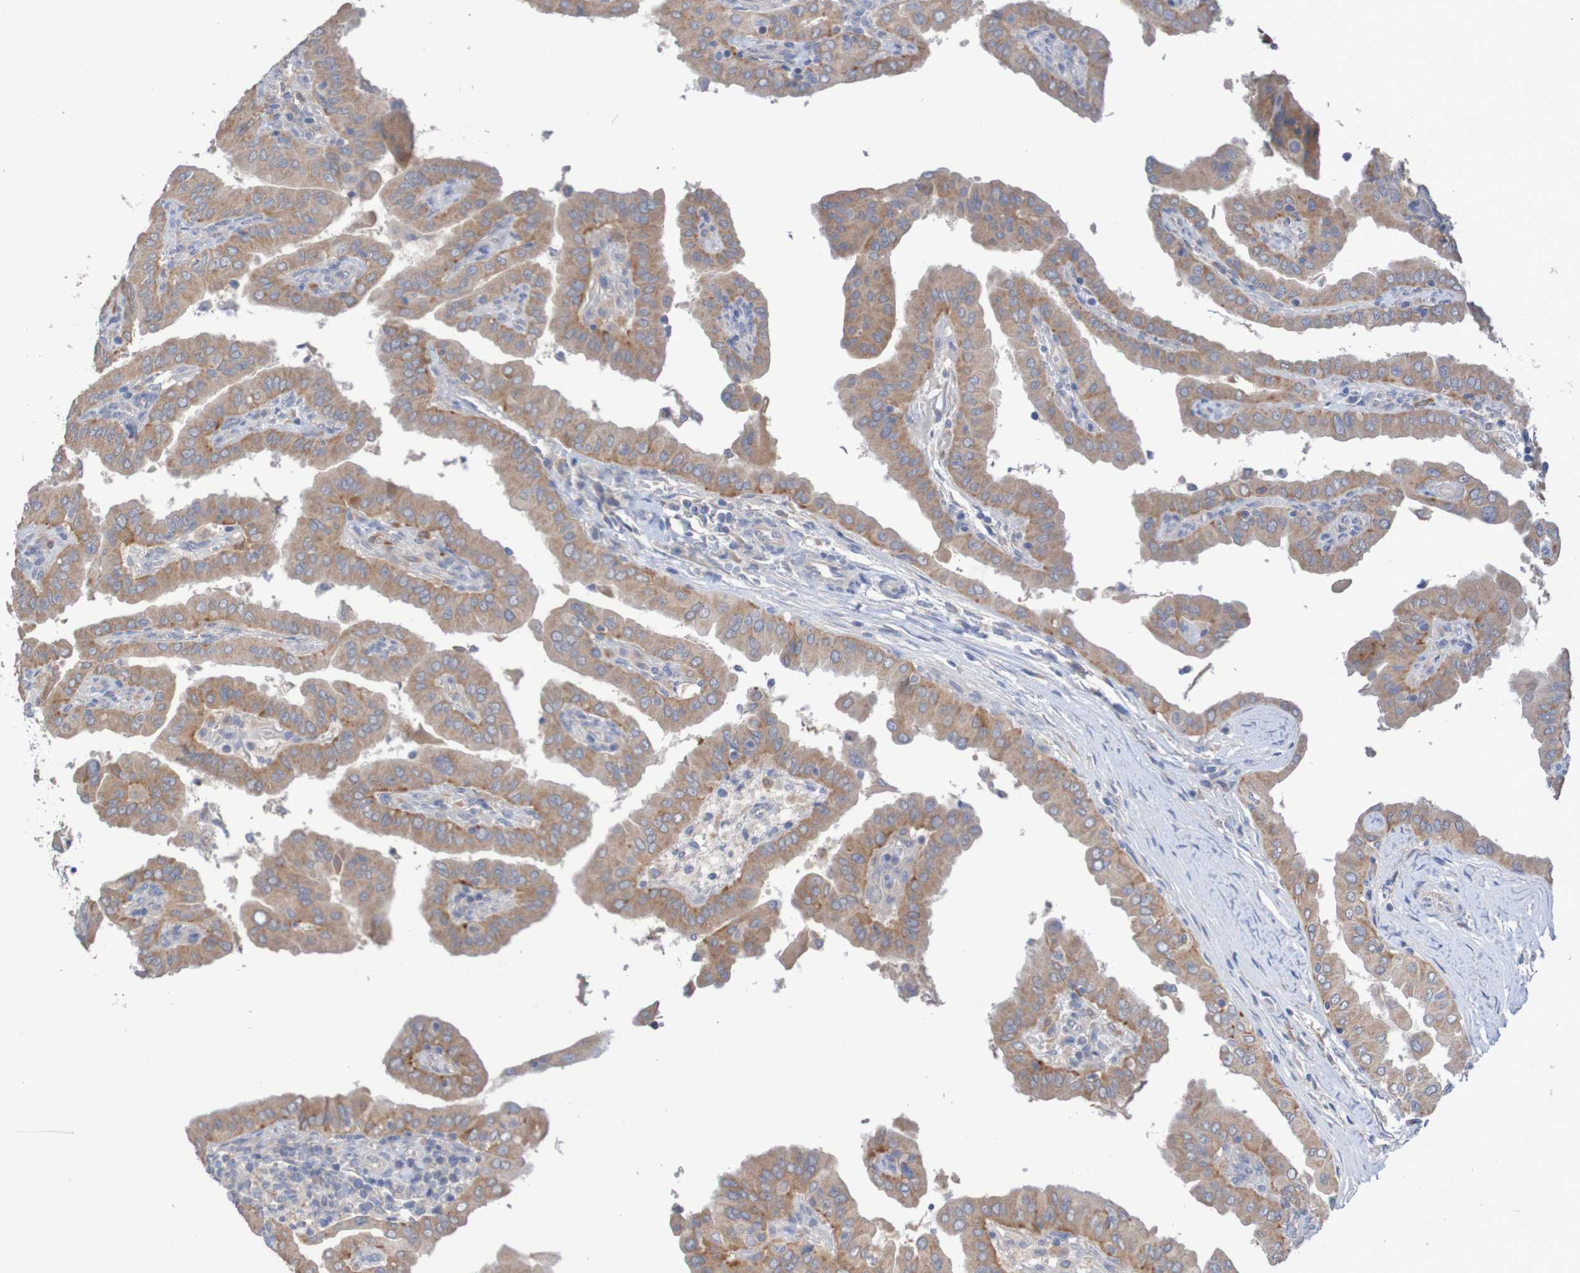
{"staining": {"intensity": "moderate", "quantity": ">75%", "location": "cytoplasmic/membranous"}, "tissue": "thyroid cancer", "cell_type": "Tumor cells", "image_type": "cancer", "snomed": [{"axis": "morphology", "description": "Papillary adenocarcinoma, NOS"}, {"axis": "topography", "description": "Thyroid gland"}], "caption": "Protein staining of thyroid cancer (papillary adenocarcinoma) tissue shows moderate cytoplasmic/membranous expression in approximately >75% of tumor cells.", "gene": "PHYH", "patient": {"sex": "male", "age": 33}}